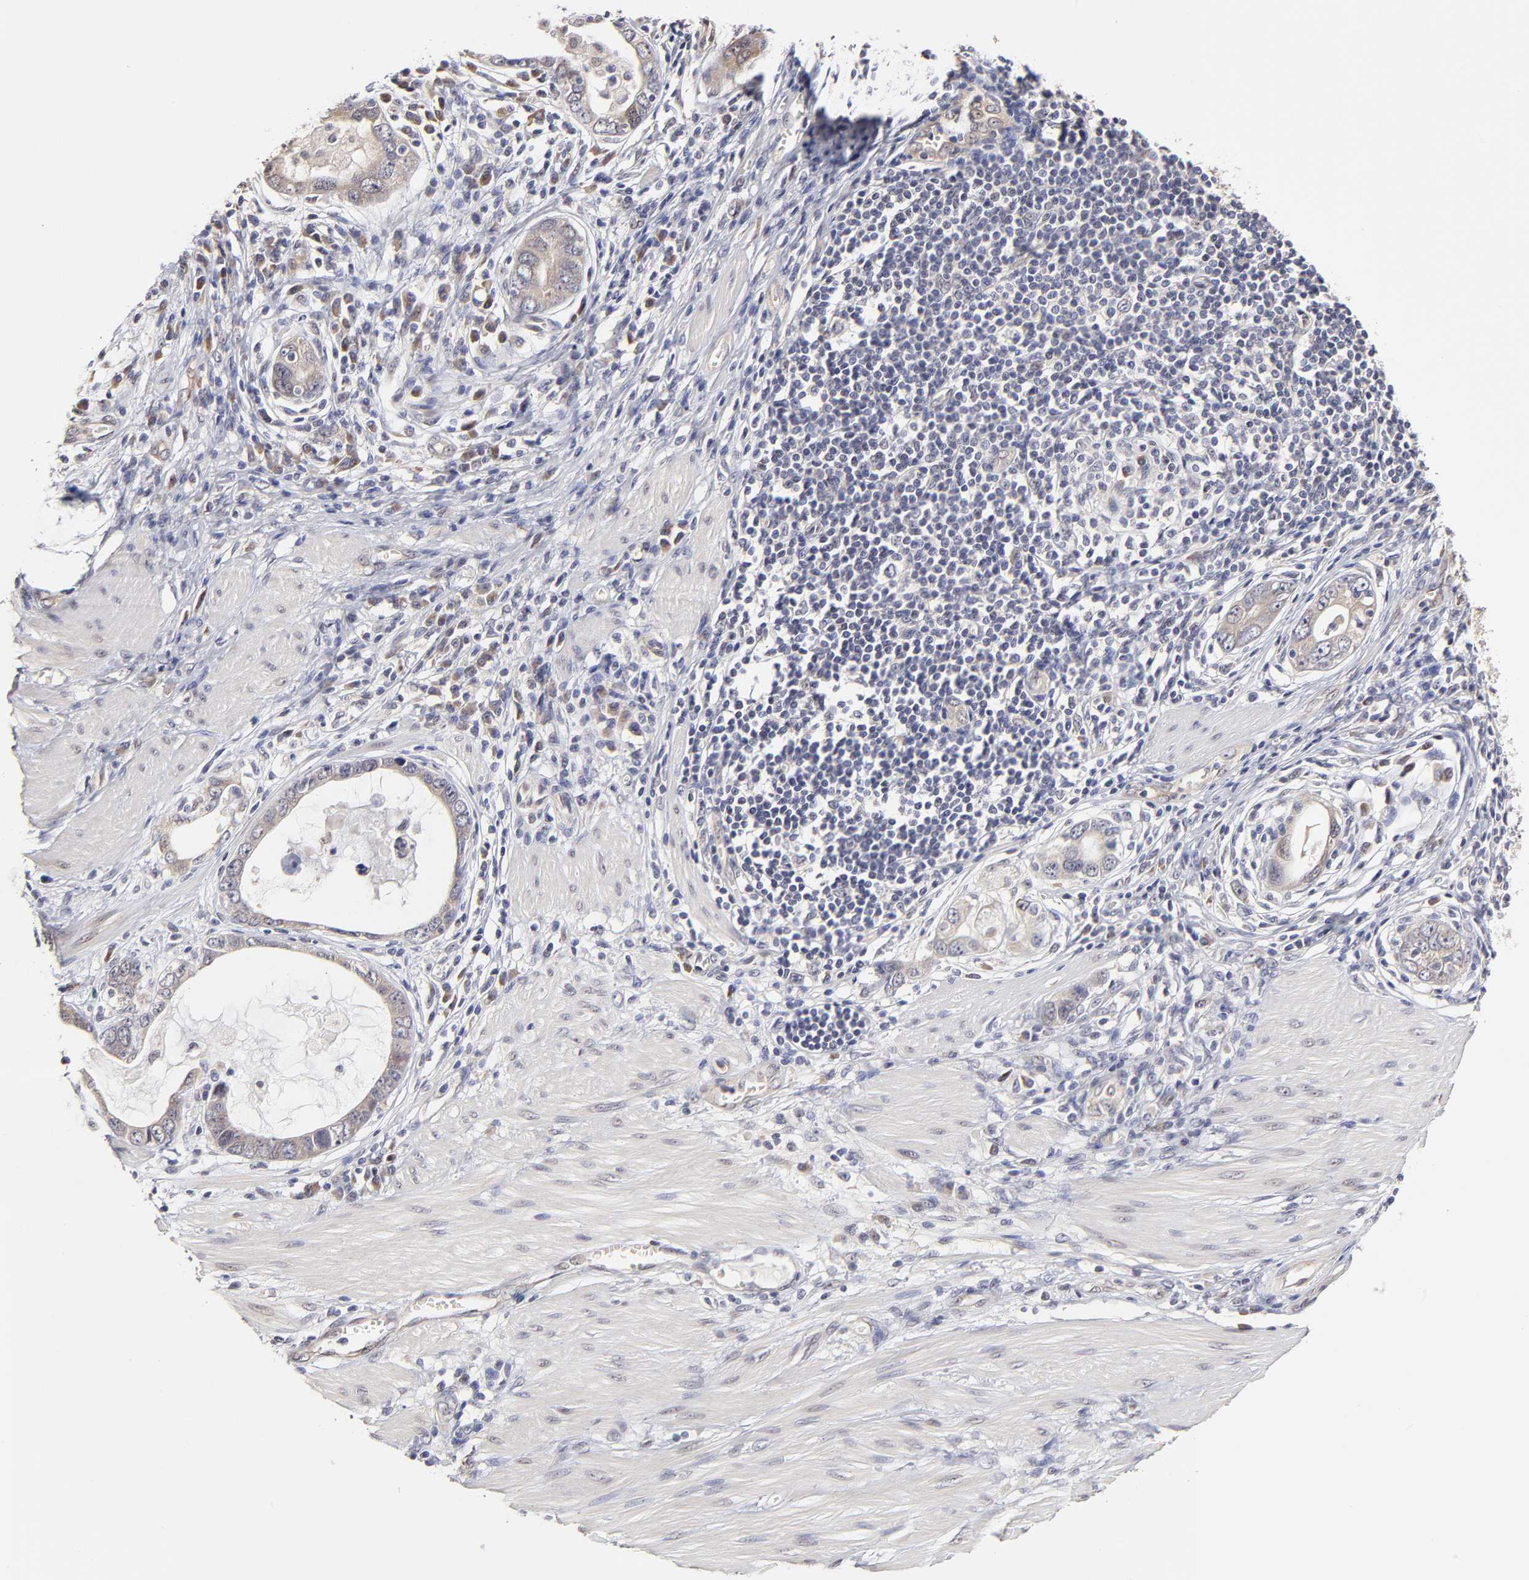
{"staining": {"intensity": "weak", "quantity": ">75%", "location": "cytoplasmic/membranous"}, "tissue": "stomach cancer", "cell_type": "Tumor cells", "image_type": "cancer", "snomed": [{"axis": "morphology", "description": "Adenocarcinoma, NOS"}, {"axis": "topography", "description": "Stomach, lower"}], "caption": "Protein positivity by IHC demonstrates weak cytoplasmic/membranous positivity in about >75% of tumor cells in stomach adenocarcinoma. (Stains: DAB (3,3'-diaminobenzidine) in brown, nuclei in blue, Microscopy: brightfield microscopy at high magnification).", "gene": "ZNF10", "patient": {"sex": "female", "age": 93}}